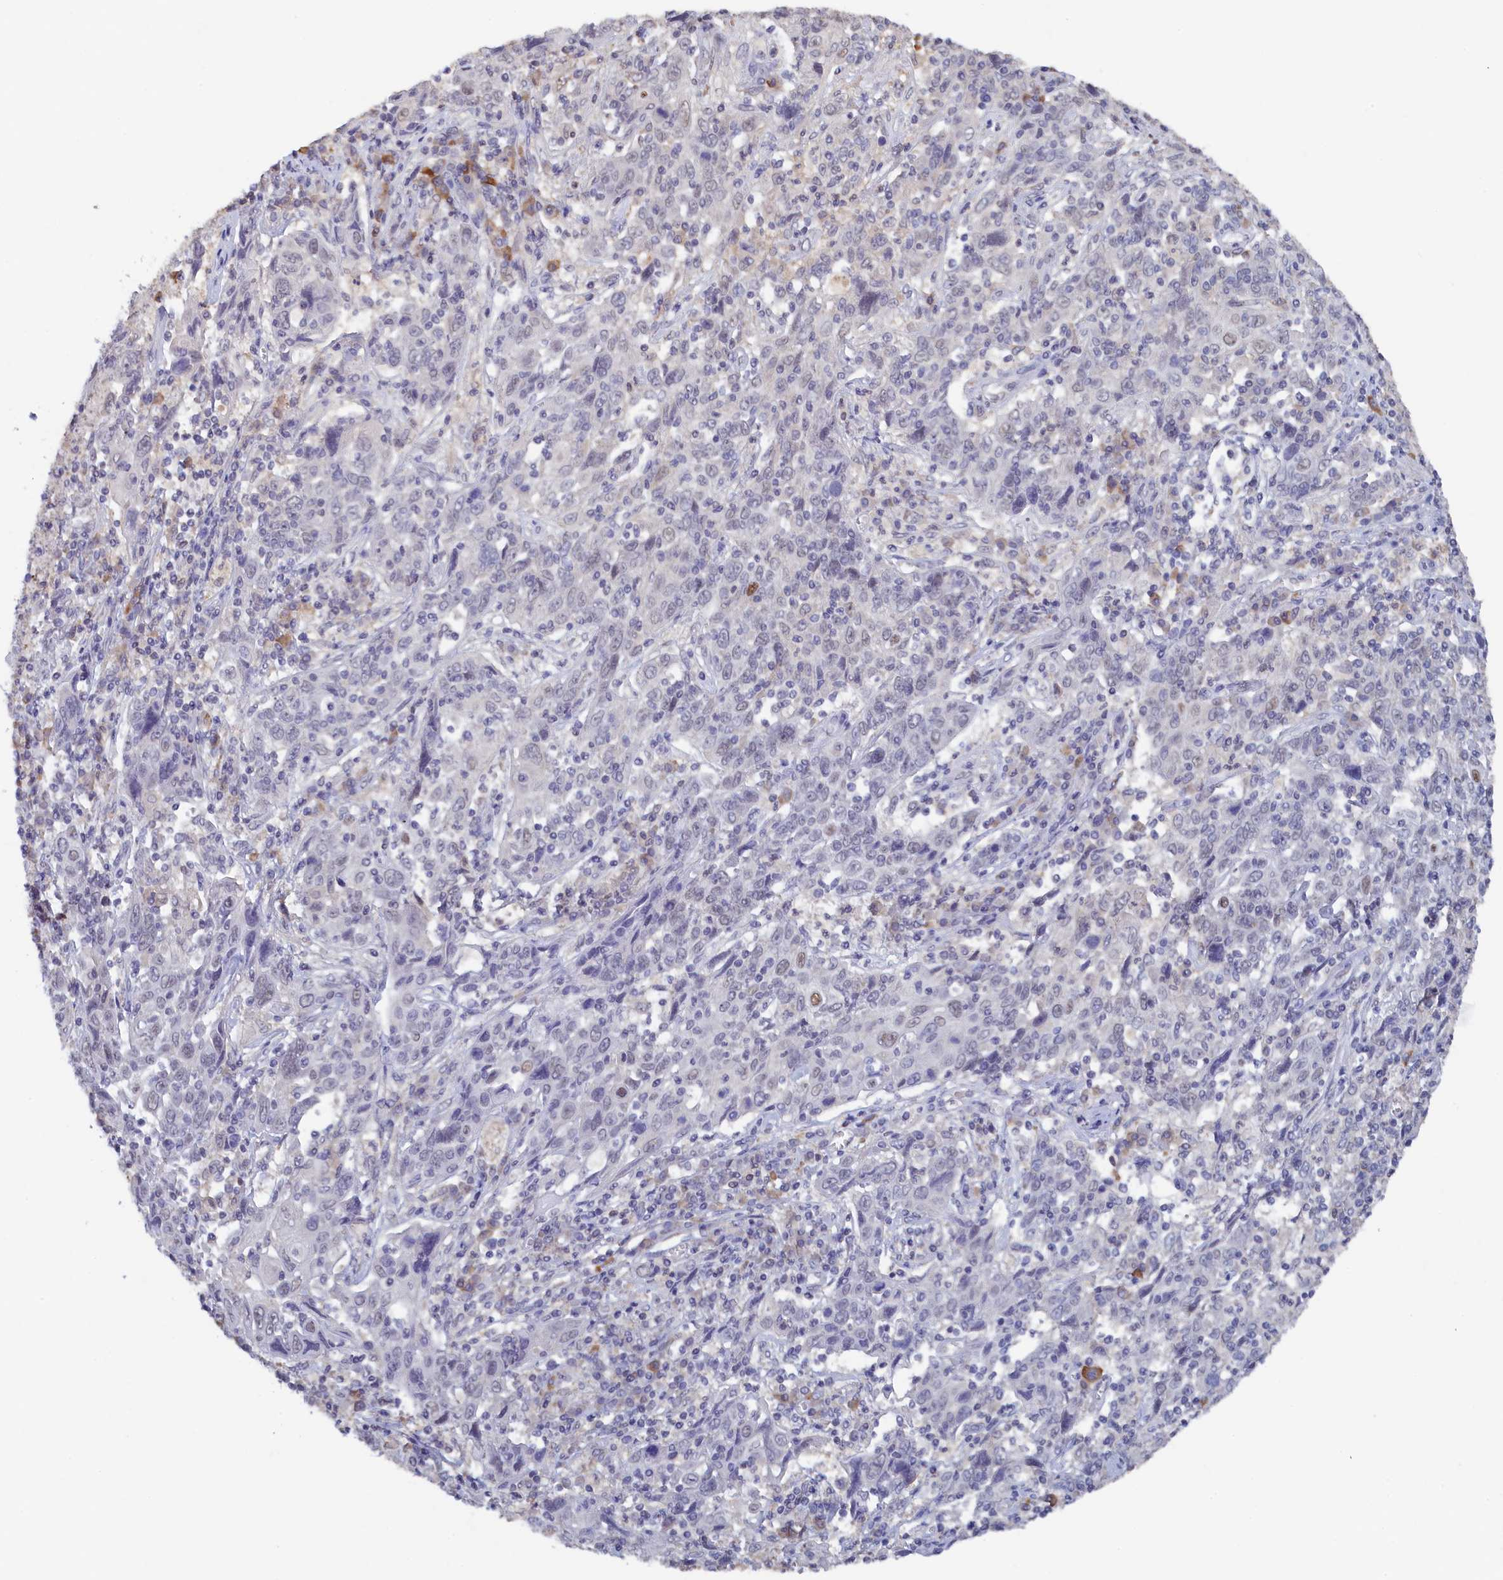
{"staining": {"intensity": "moderate", "quantity": "<25%", "location": "cytoplasmic/membranous"}, "tissue": "cervical cancer", "cell_type": "Tumor cells", "image_type": "cancer", "snomed": [{"axis": "morphology", "description": "Squamous cell carcinoma, NOS"}, {"axis": "topography", "description": "Cervix"}], "caption": "Protein expression analysis of squamous cell carcinoma (cervical) demonstrates moderate cytoplasmic/membranous expression in about <25% of tumor cells.", "gene": "MOSPD3", "patient": {"sex": "female", "age": 46}}